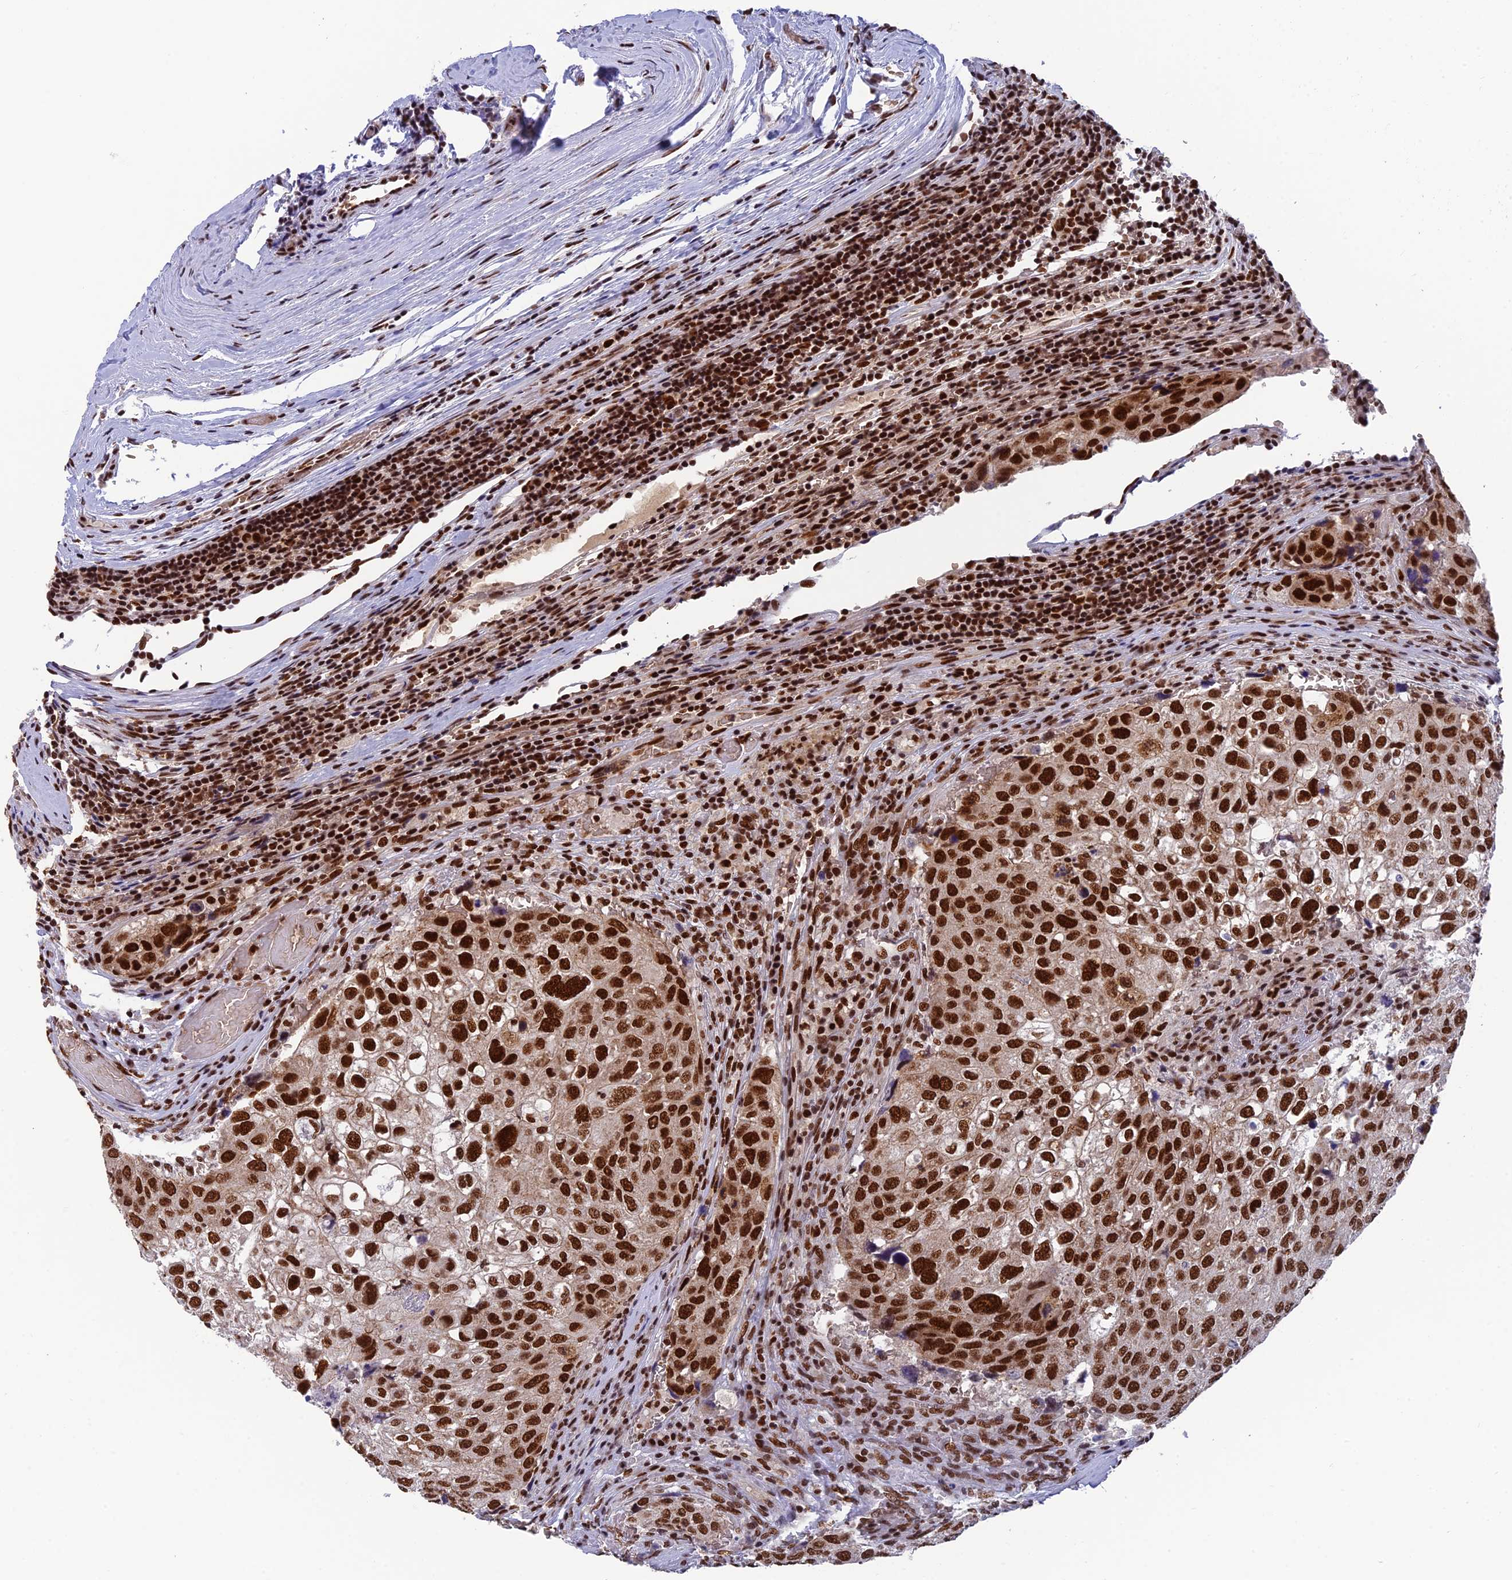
{"staining": {"intensity": "strong", "quantity": ">75%", "location": "nuclear"}, "tissue": "urothelial cancer", "cell_type": "Tumor cells", "image_type": "cancer", "snomed": [{"axis": "morphology", "description": "Urothelial carcinoma, High grade"}, {"axis": "topography", "description": "Lymph node"}, {"axis": "topography", "description": "Urinary bladder"}], "caption": "Protein analysis of urothelial cancer tissue shows strong nuclear expression in about >75% of tumor cells.", "gene": "EEF1AKMT3", "patient": {"sex": "male", "age": 51}}